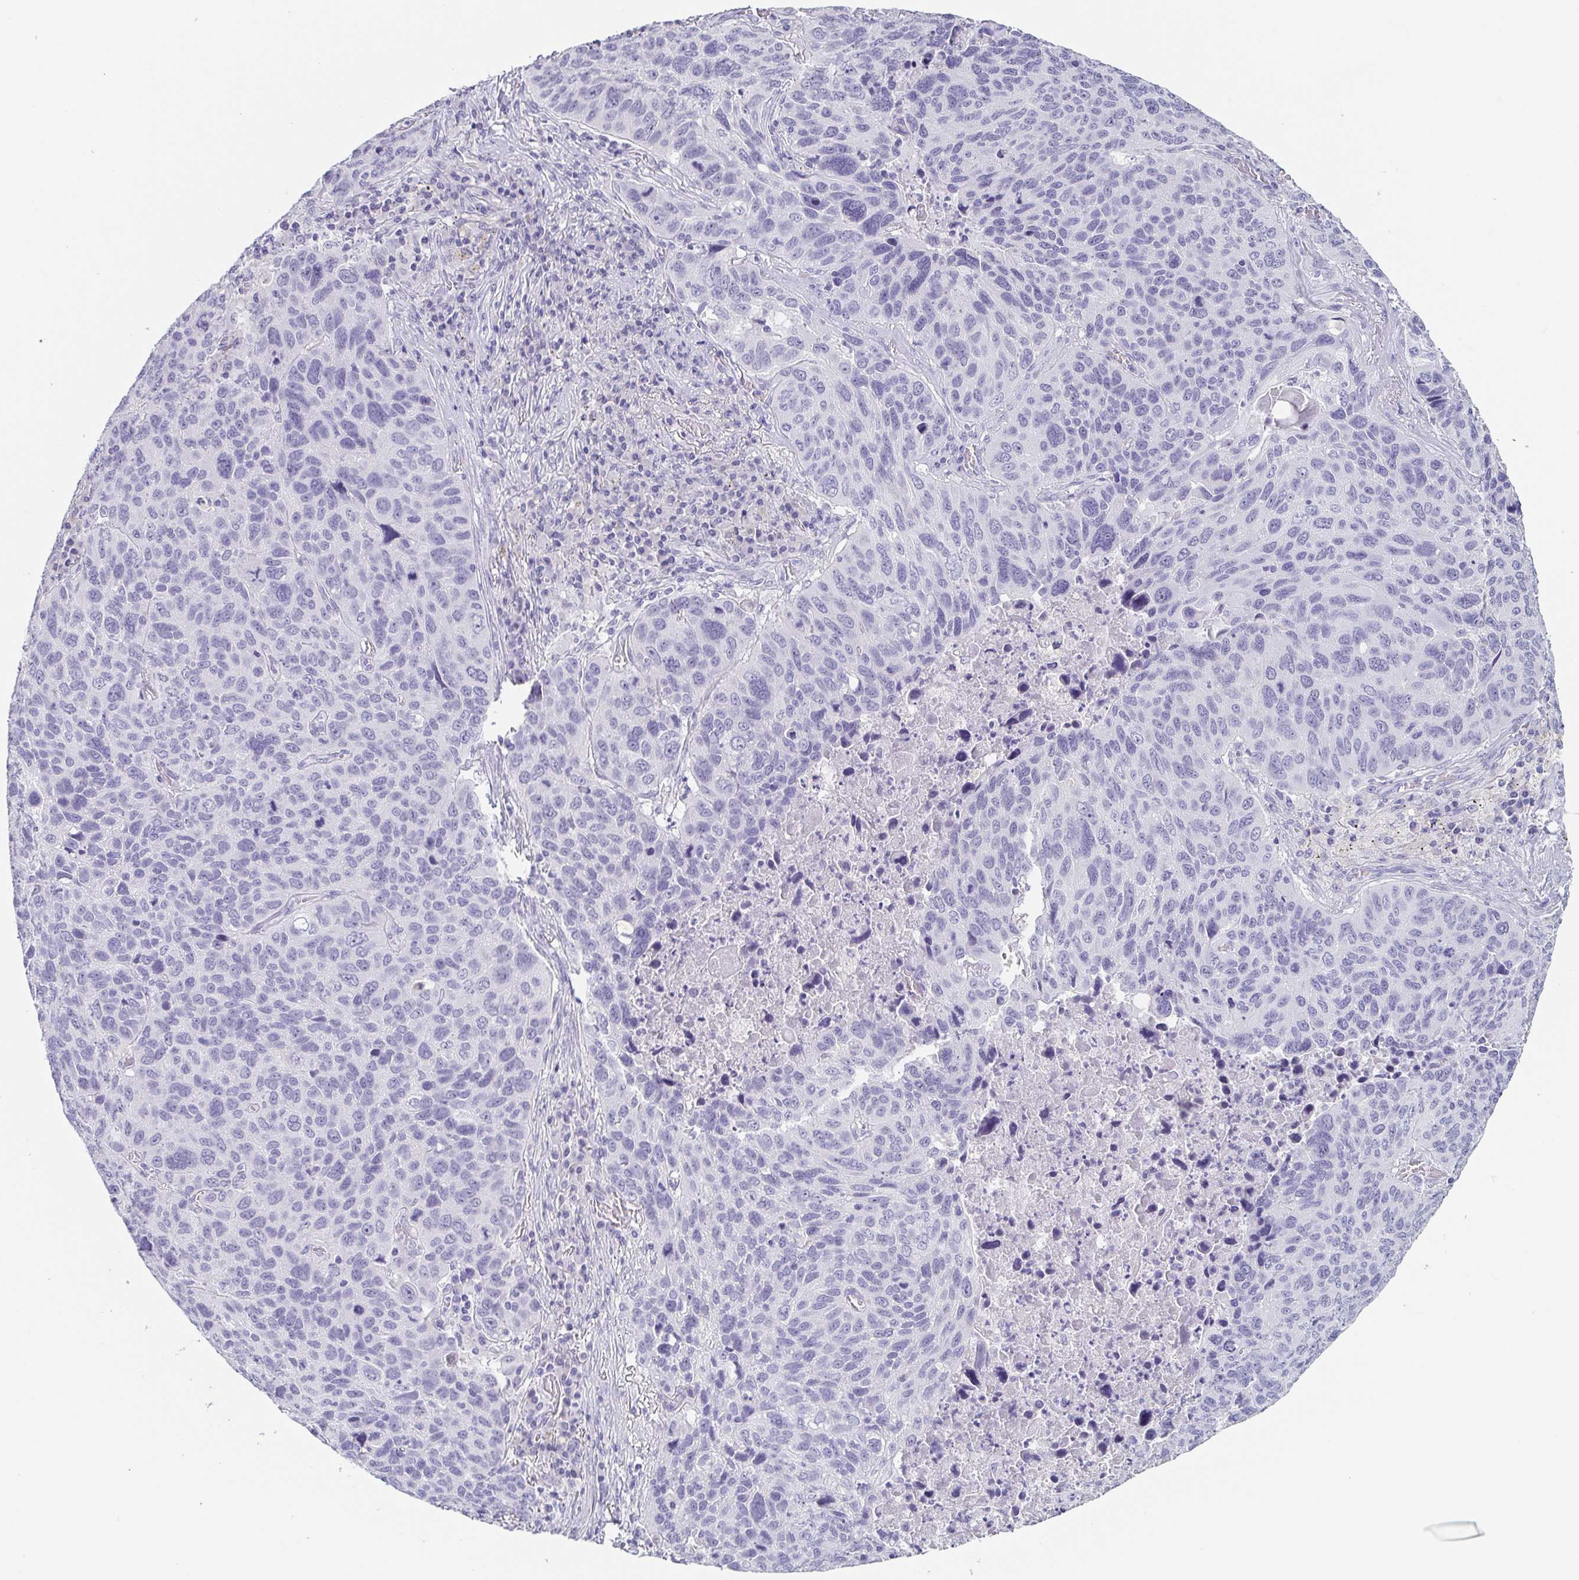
{"staining": {"intensity": "negative", "quantity": "none", "location": "none"}, "tissue": "lung cancer", "cell_type": "Tumor cells", "image_type": "cancer", "snomed": [{"axis": "morphology", "description": "Squamous cell carcinoma, NOS"}, {"axis": "topography", "description": "Lung"}], "caption": "A photomicrograph of human lung squamous cell carcinoma is negative for staining in tumor cells.", "gene": "ITLN1", "patient": {"sex": "male", "age": 68}}